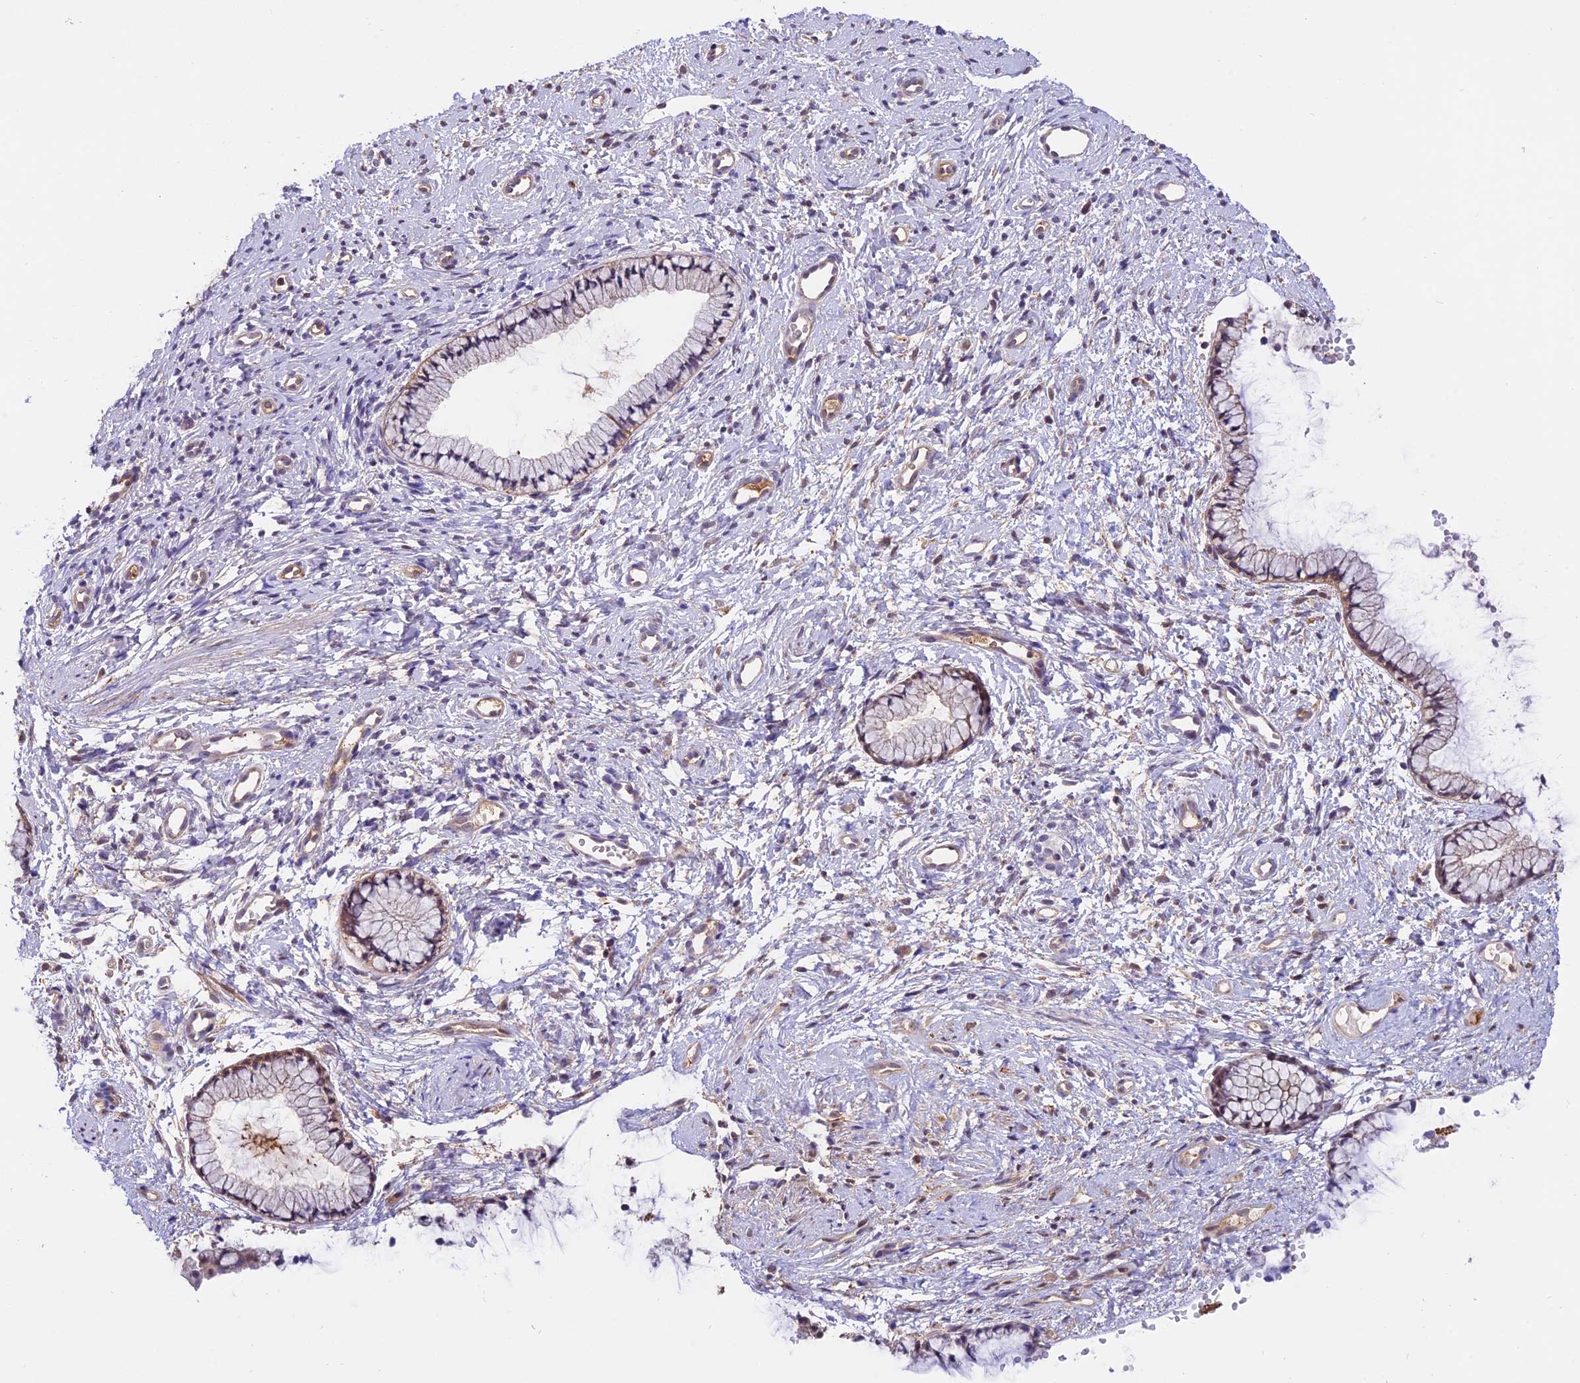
{"staining": {"intensity": "moderate", "quantity": "25%-75%", "location": "cytoplasmic/membranous"}, "tissue": "cervix", "cell_type": "Glandular cells", "image_type": "normal", "snomed": [{"axis": "morphology", "description": "Normal tissue, NOS"}, {"axis": "topography", "description": "Cervix"}], "caption": "Cervix was stained to show a protein in brown. There is medium levels of moderate cytoplasmic/membranous expression in approximately 25%-75% of glandular cells.", "gene": "PSMB3", "patient": {"sex": "female", "age": 57}}